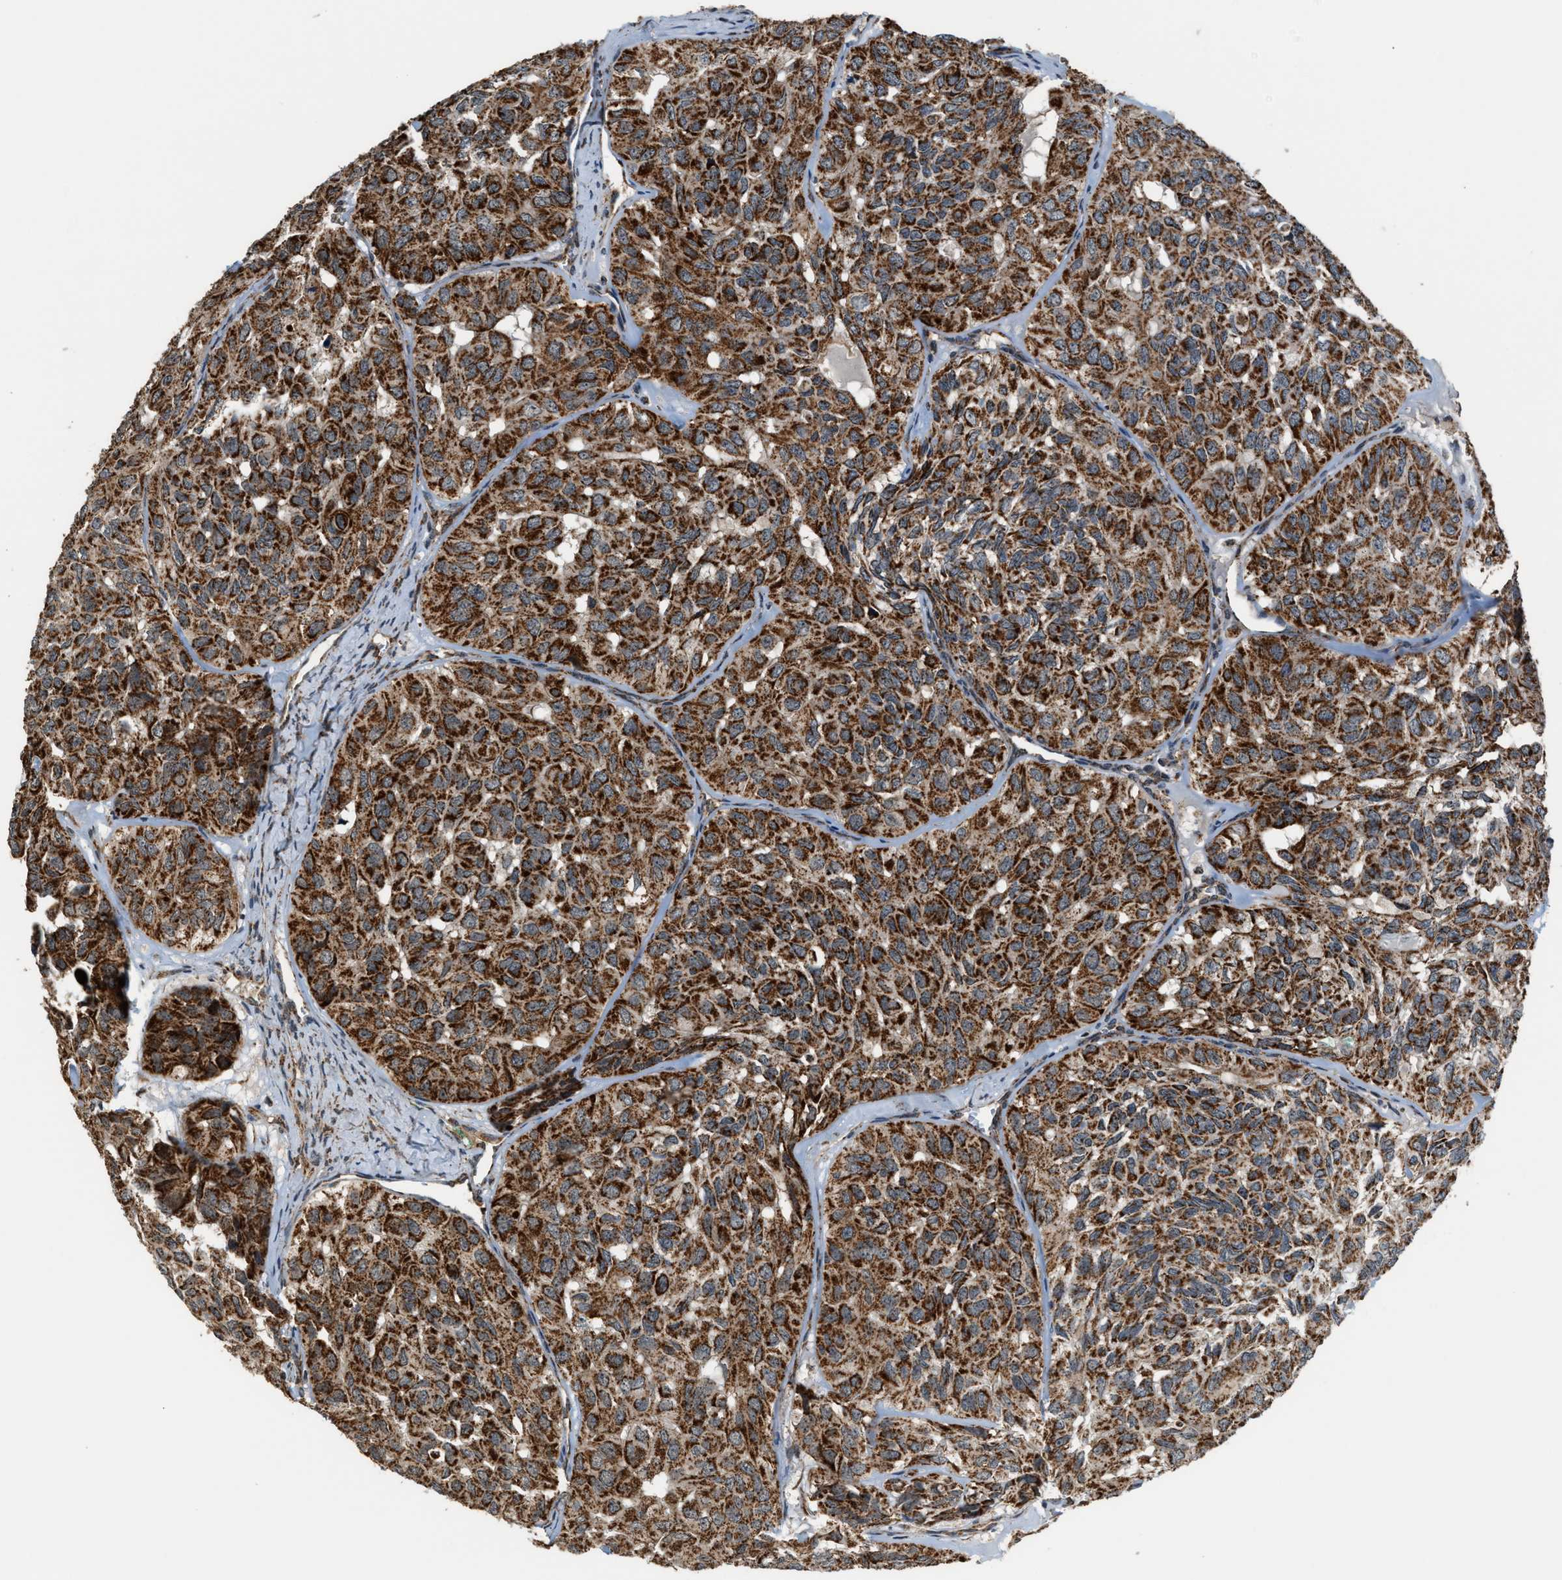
{"staining": {"intensity": "strong", "quantity": ">75%", "location": "cytoplasmic/membranous"}, "tissue": "head and neck cancer", "cell_type": "Tumor cells", "image_type": "cancer", "snomed": [{"axis": "morphology", "description": "Adenocarcinoma, NOS"}, {"axis": "topography", "description": "Salivary gland, NOS"}, {"axis": "topography", "description": "Head-Neck"}], "caption": "A micrograph of head and neck adenocarcinoma stained for a protein exhibits strong cytoplasmic/membranous brown staining in tumor cells.", "gene": "SGSM2", "patient": {"sex": "female", "age": 76}}